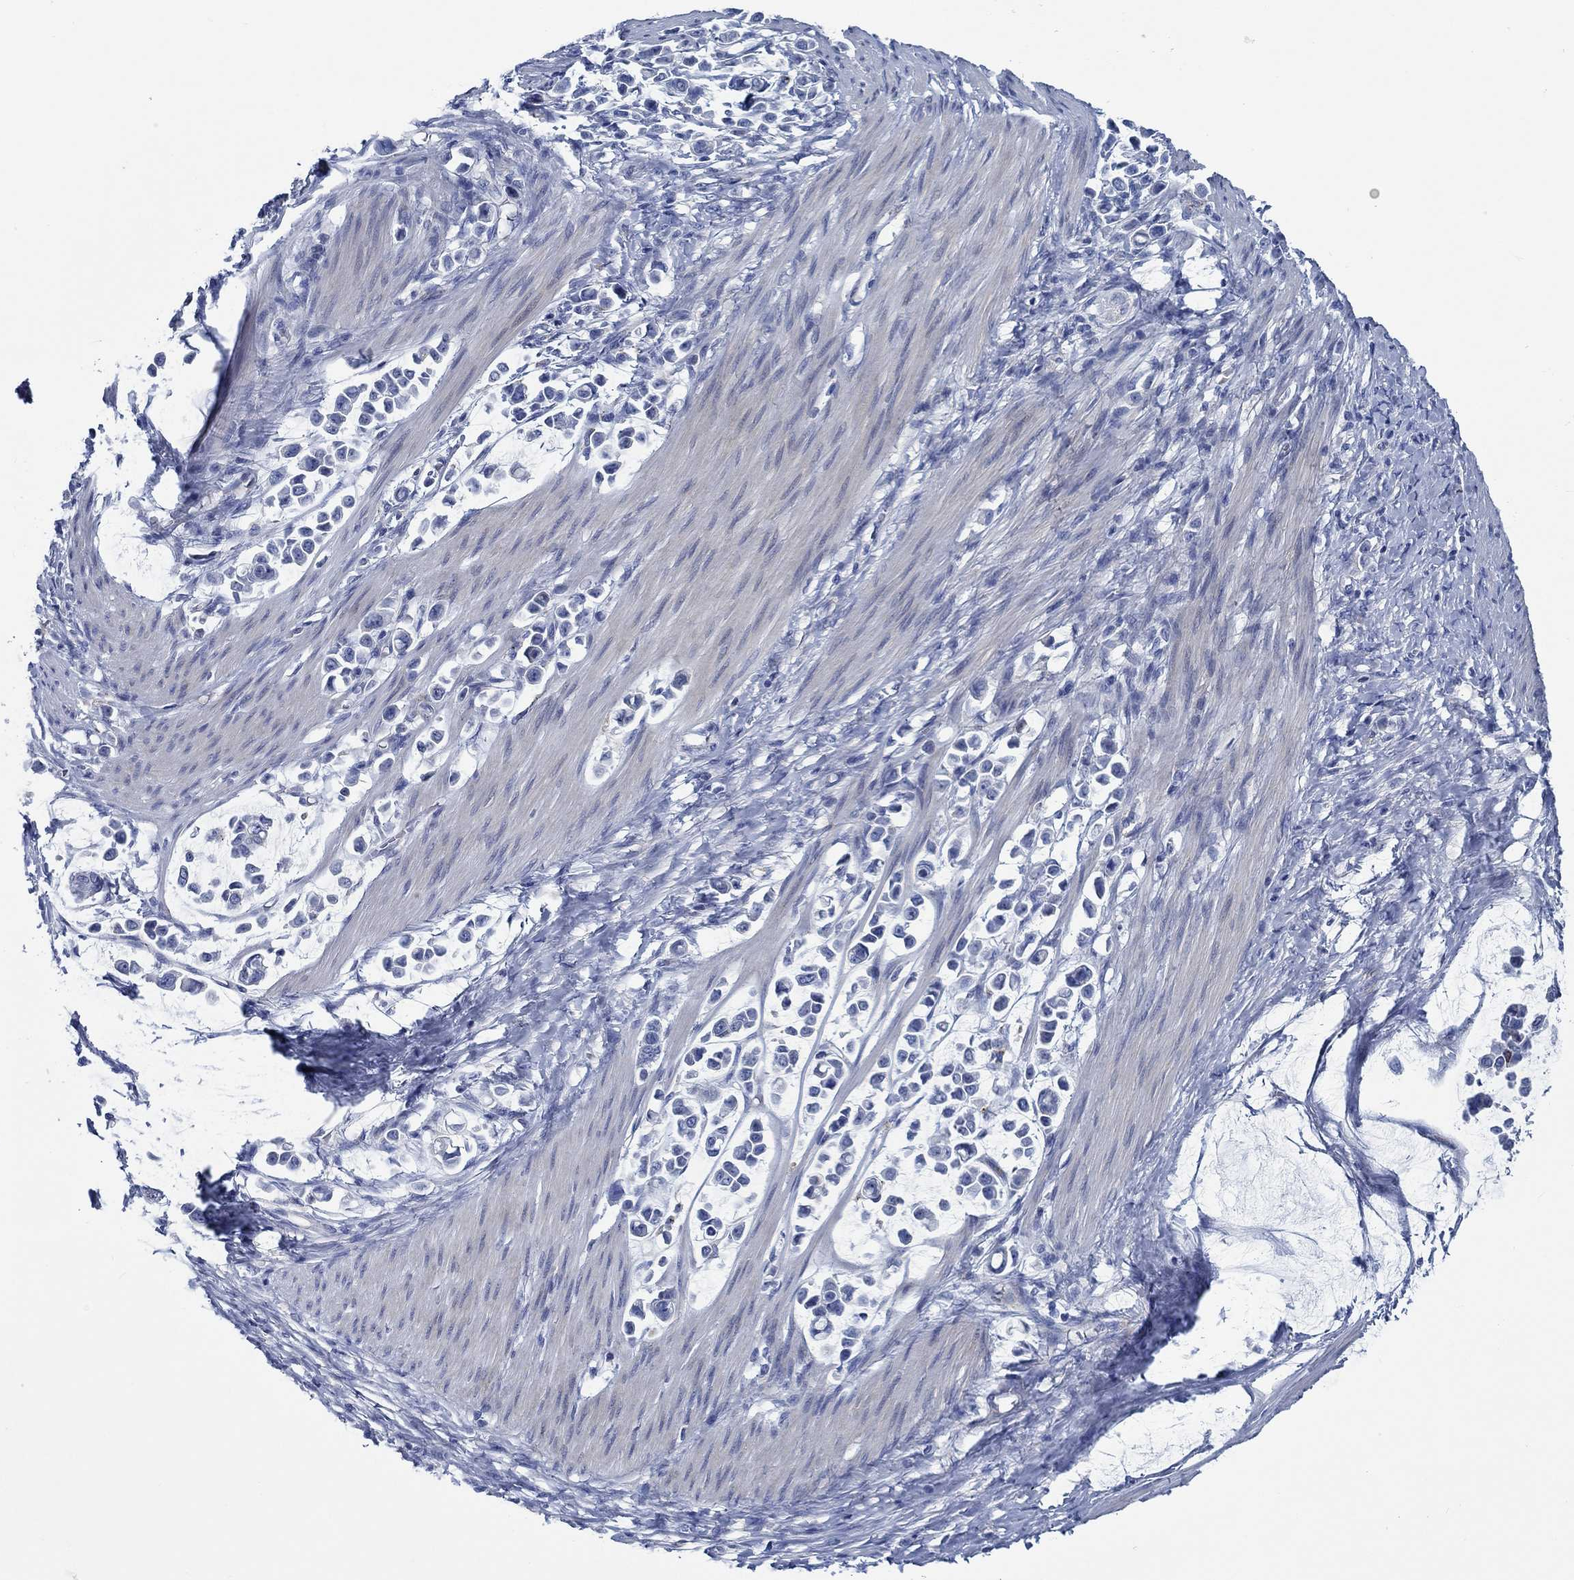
{"staining": {"intensity": "negative", "quantity": "none", "location": "none"}, "tissue": "stomach cancer", "cell_type": "Tumor cells", "image_type": "cancer", "snomed": [{"axis": "morphology", "description": "Adenocarcinoma, NOS"}, {"axis": "topography", "description": "Stomach"}], "caption": "Immunohistochemistry (IHC) of human stomach adenocarcinoma shows no positivity in tumor cells.", "gene": "SVEP1", "patient": {"sex": "male", "age": 82}}